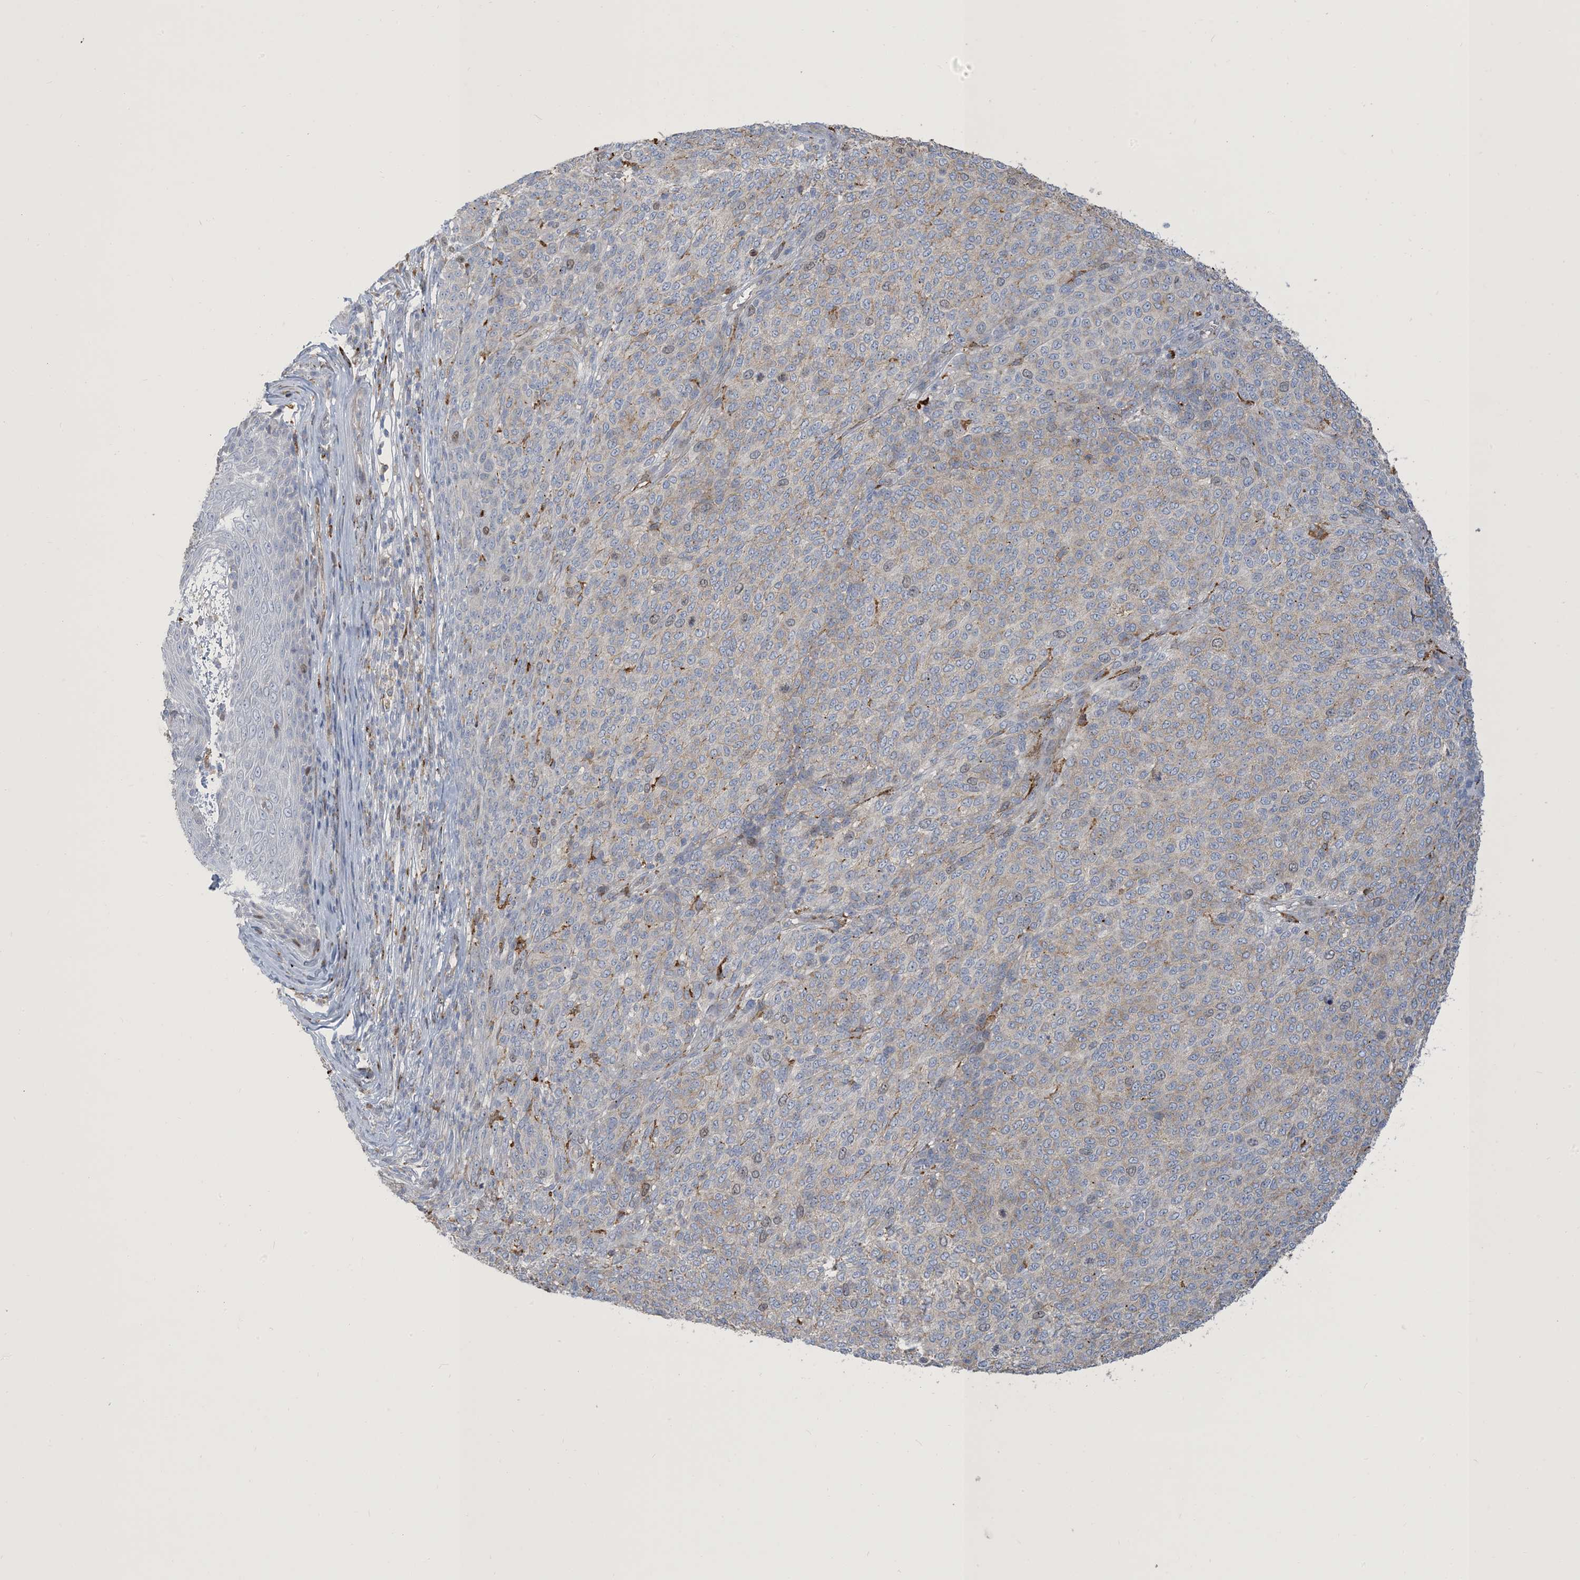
{"staining": {"intensity": "negative", "quantity": "none", "location": "none"}, "tissue": "melanoma", "cell_type": "Tumor cells", "image_type": "cancer", "snomed": [{"axis": "morphology", "description": "Malignant melanoma, NOS"}, {"axis": "topography", "description": "Skin"}], "caption": "Immunohistochemical staining of melanoma reveals no significant positivity in tumor cells.", "gene": "PEAR1", "patient": {"sex": "male", "age": 49}}